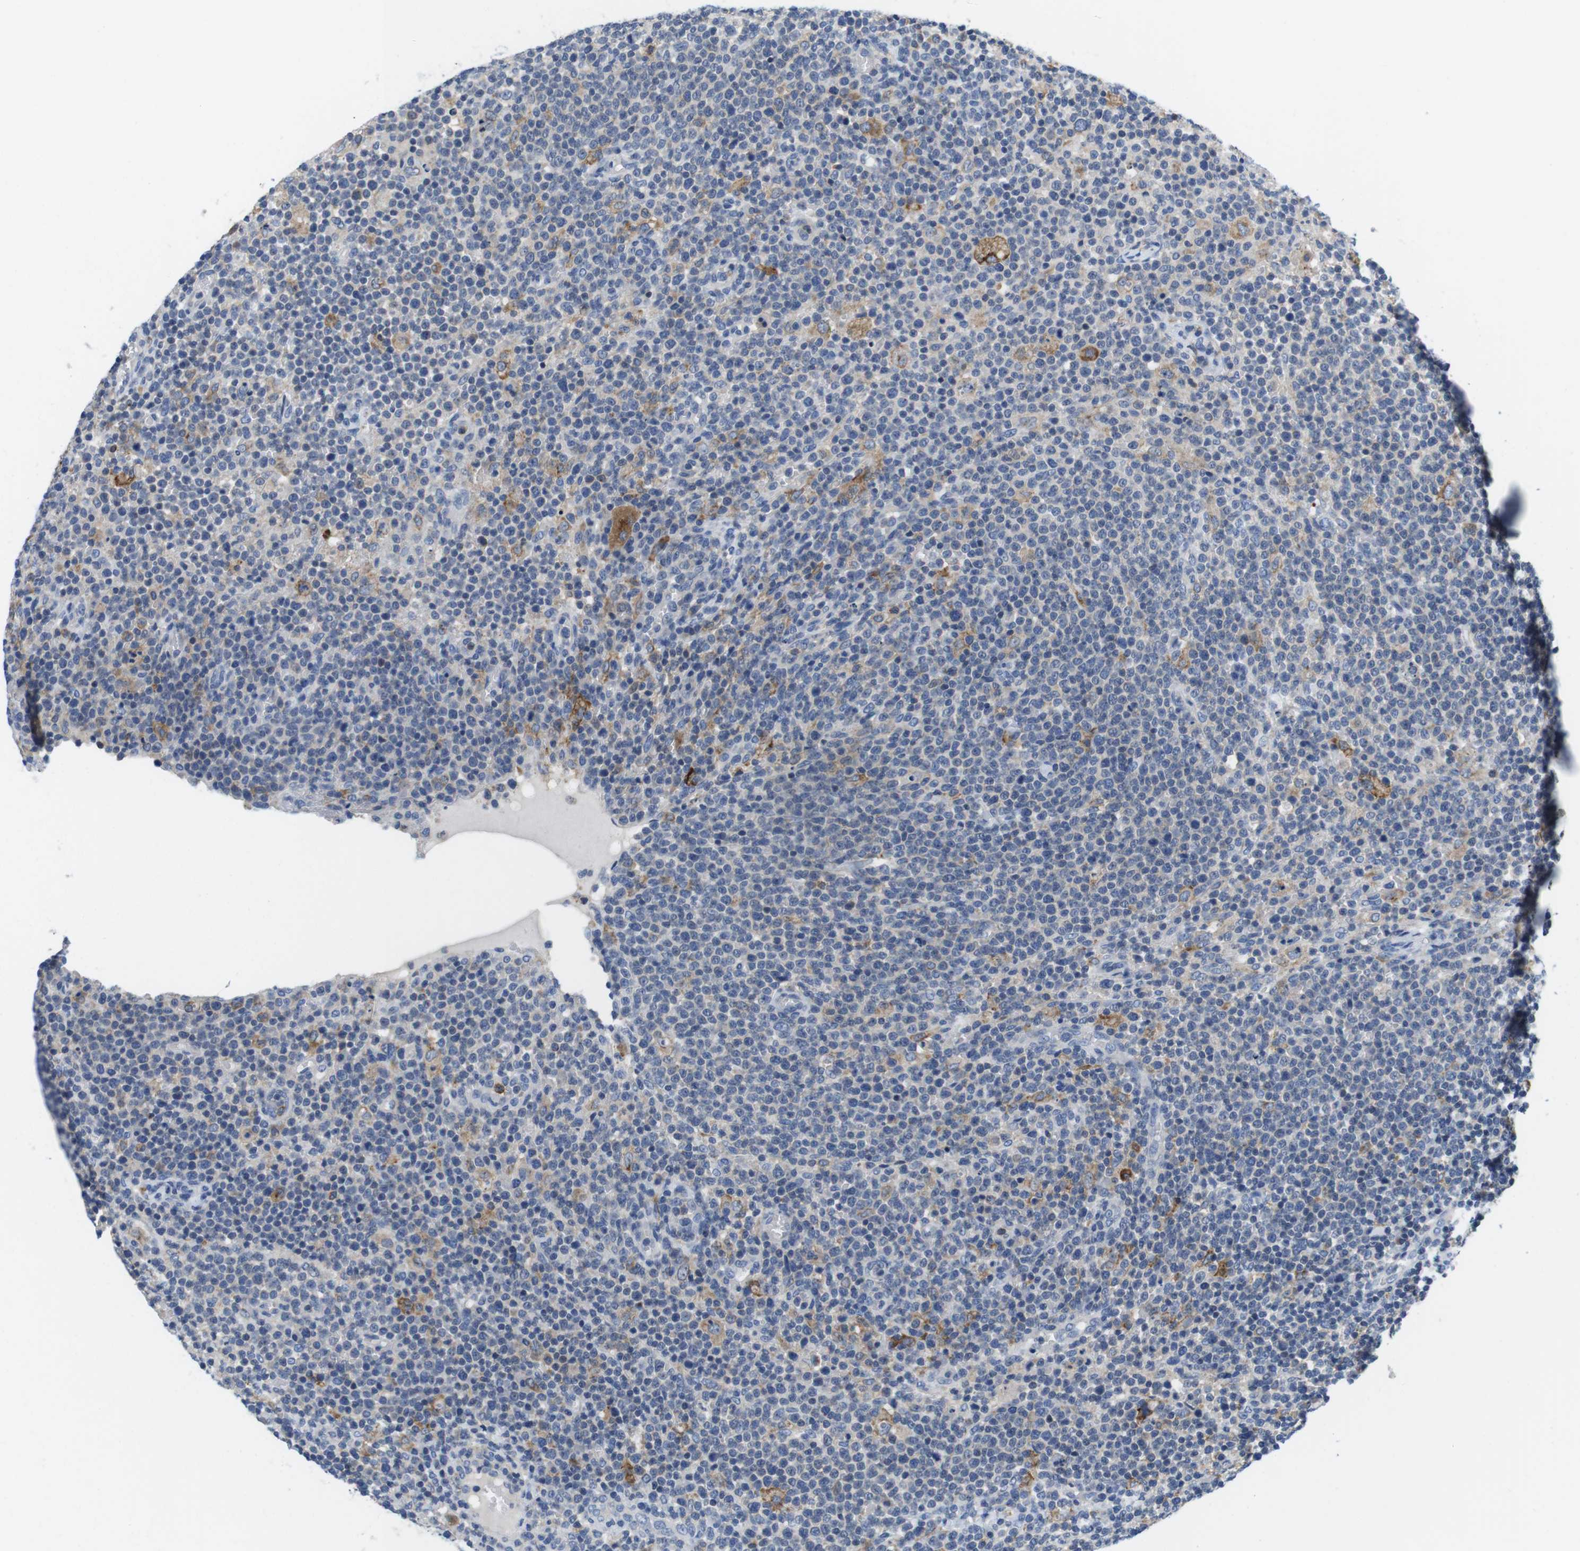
{"staining": {"intensity": "negative", "quantity": "none", "location": "none"}, "tissue": "lymphoma", "cell_type": "Tumor cells", "image_type": "cancer", "snomed": [{"axis": "morphology", "description": "Malignant lymphoma, non-Hodgkin's type, High grade"}, {"axis": "topography", "description": "Lymph node"}], "caption": "The image shows no staining of tumor cells in lymphoma.", "gene": "CNGA2", "patient": {"sex": "male", "age": 61}}